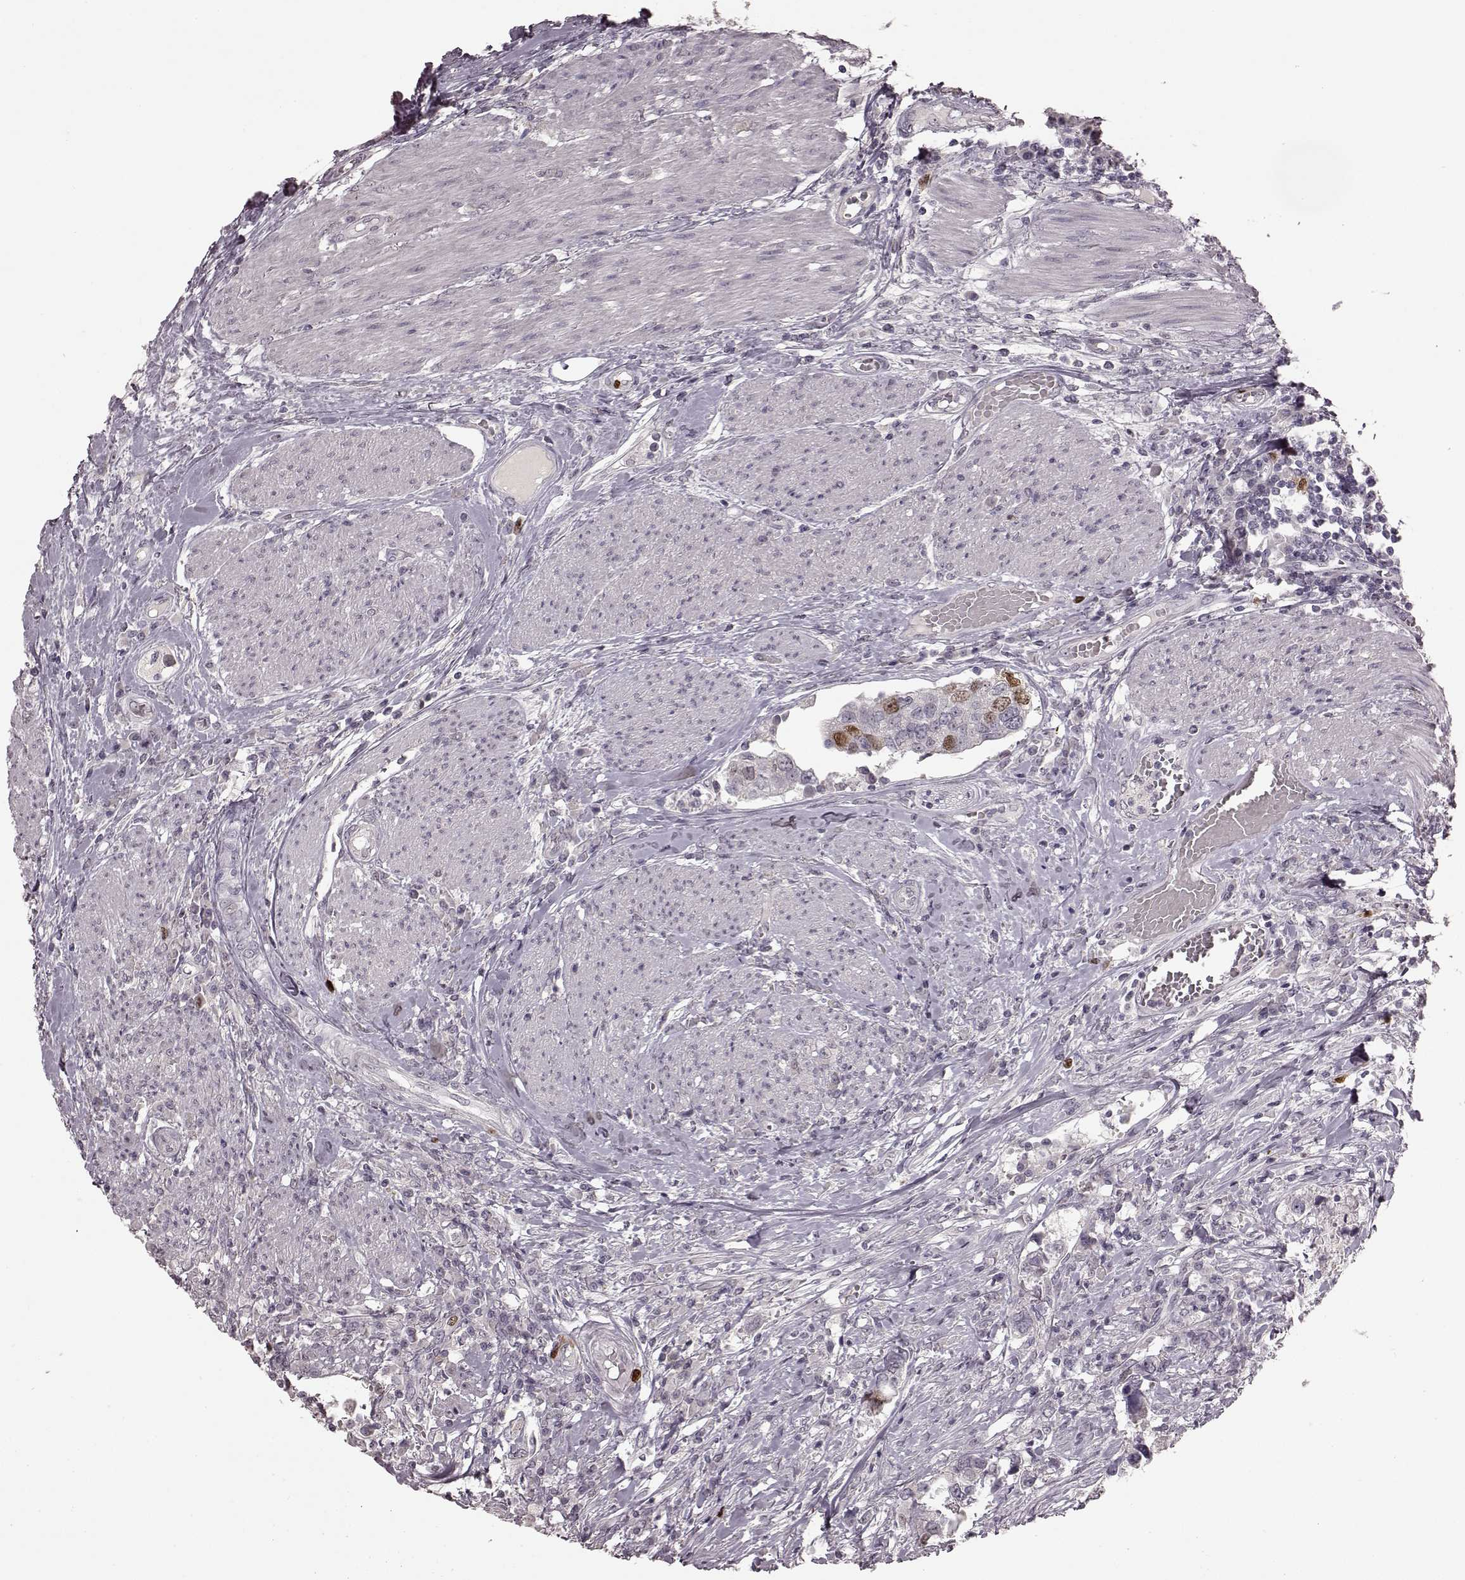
{"staining": {"intensity": "moderate", "quantity": "<25%", "location": "nuclear"}, "tissue": "urothelial cancer", "cell_type": "Tumor cells", "image_type": "cancer", "snomed": [{"axis": "morphology", "description": "Urothelial carcinoma, NOS"}, {"axis": "morphology", "description": "Urothelial carcinoma, High grade"}, {"axis": "topography", "description": "Urinary bladder"}], "caption": "Urothelial cancer stained for a protein (brown) displays moderate nuclear positive staining in about <25% of tumor cells.", "gene": "CCNA2", "patient": {"sex": "male", "age": 63}}